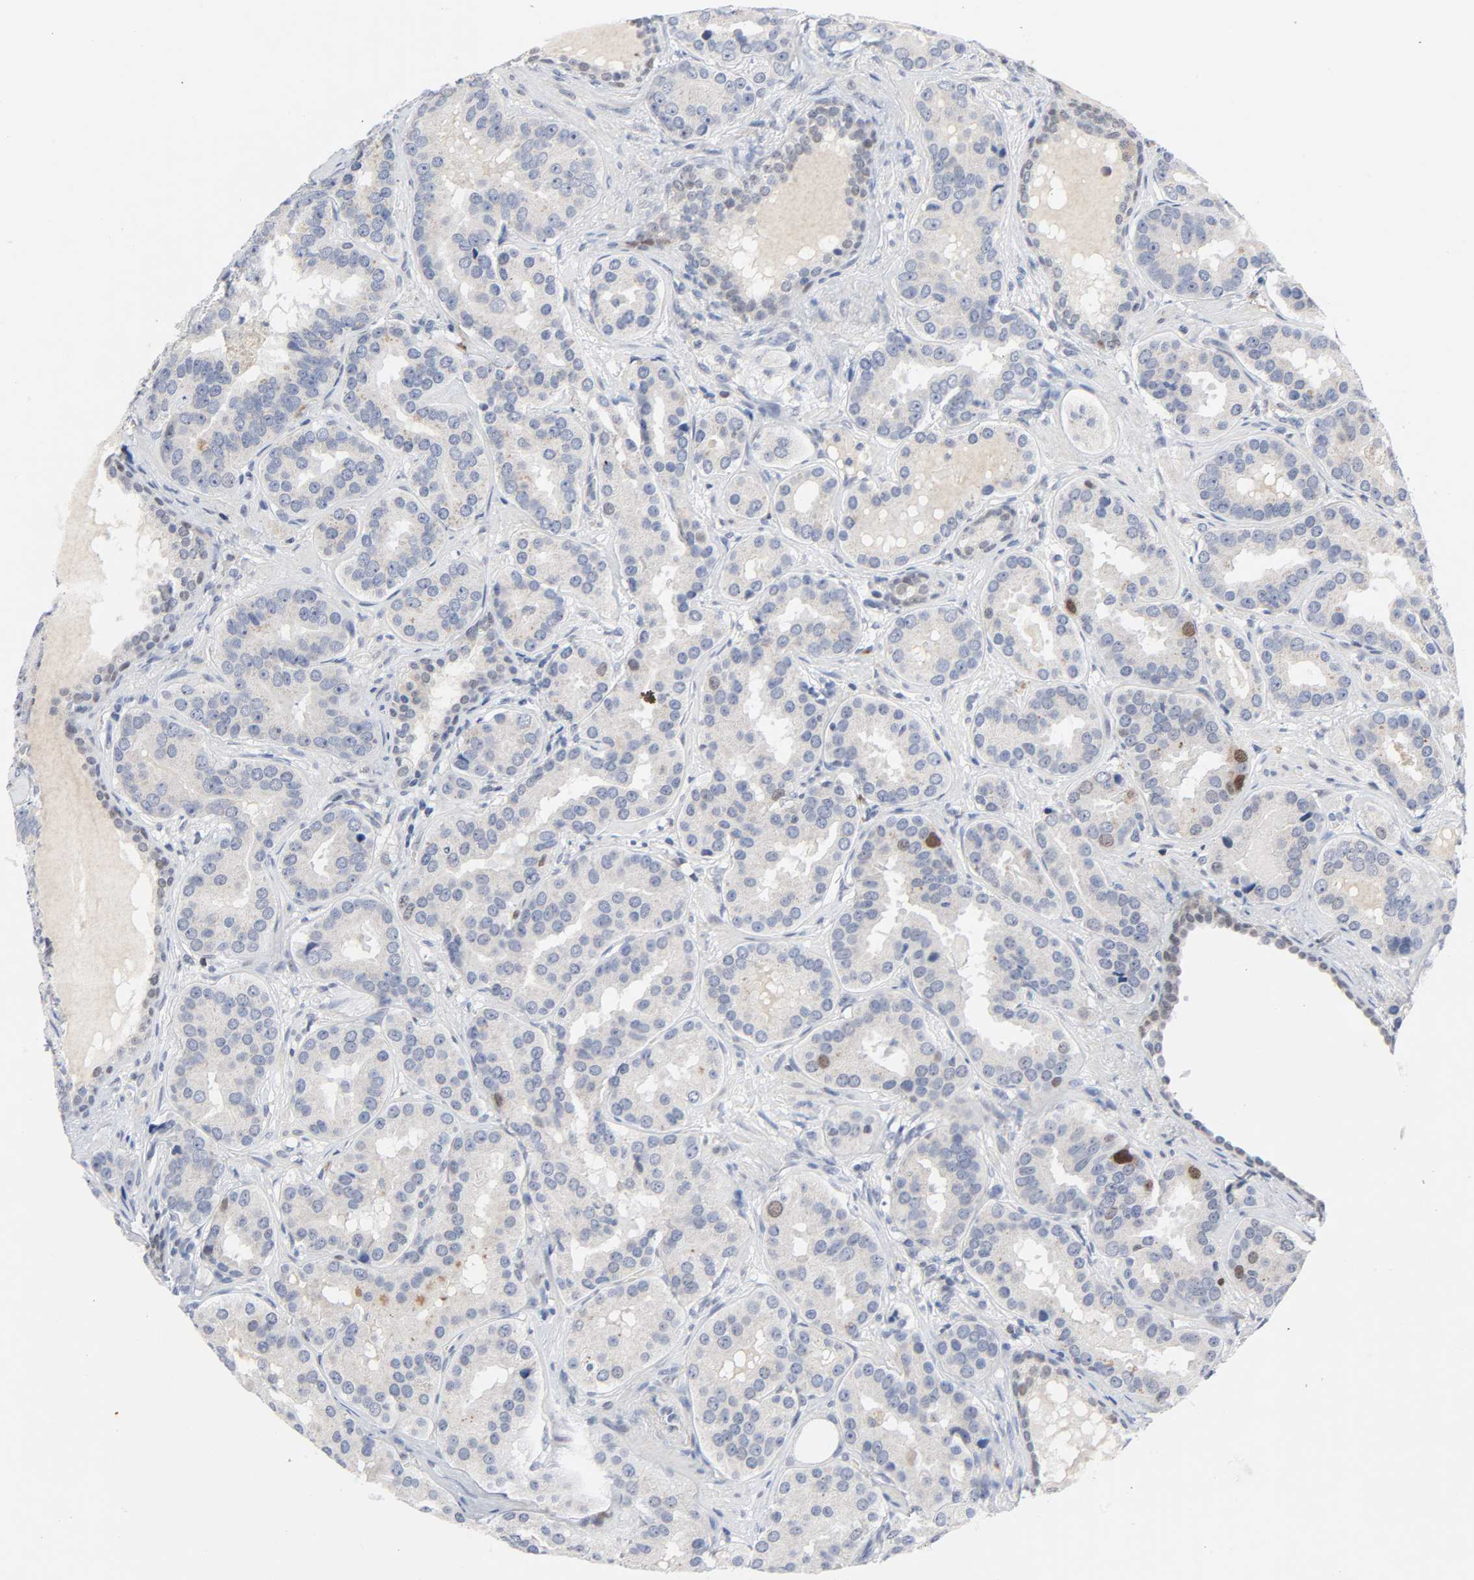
{"staining": {"intensity": "moderate", "quantity": "<25%", "location": "nuclear"}, "tissue": "prostate cancer", "cell_type": "Tumor cells", "image_type": "cancer", "snomed": [{"axis": "morphology", "description": "Adenocarcinoma, Low grade"}, {"axis": "topography", "description": "Prostate"}], "caption": "Tumor cells exhibit moderate nuclear positivity in about <25% of cells in prostate cancer (adenocarcinoma (low-grade)).", "gene": "WEE1", "patient": {"sex": "male", "age": 59}}